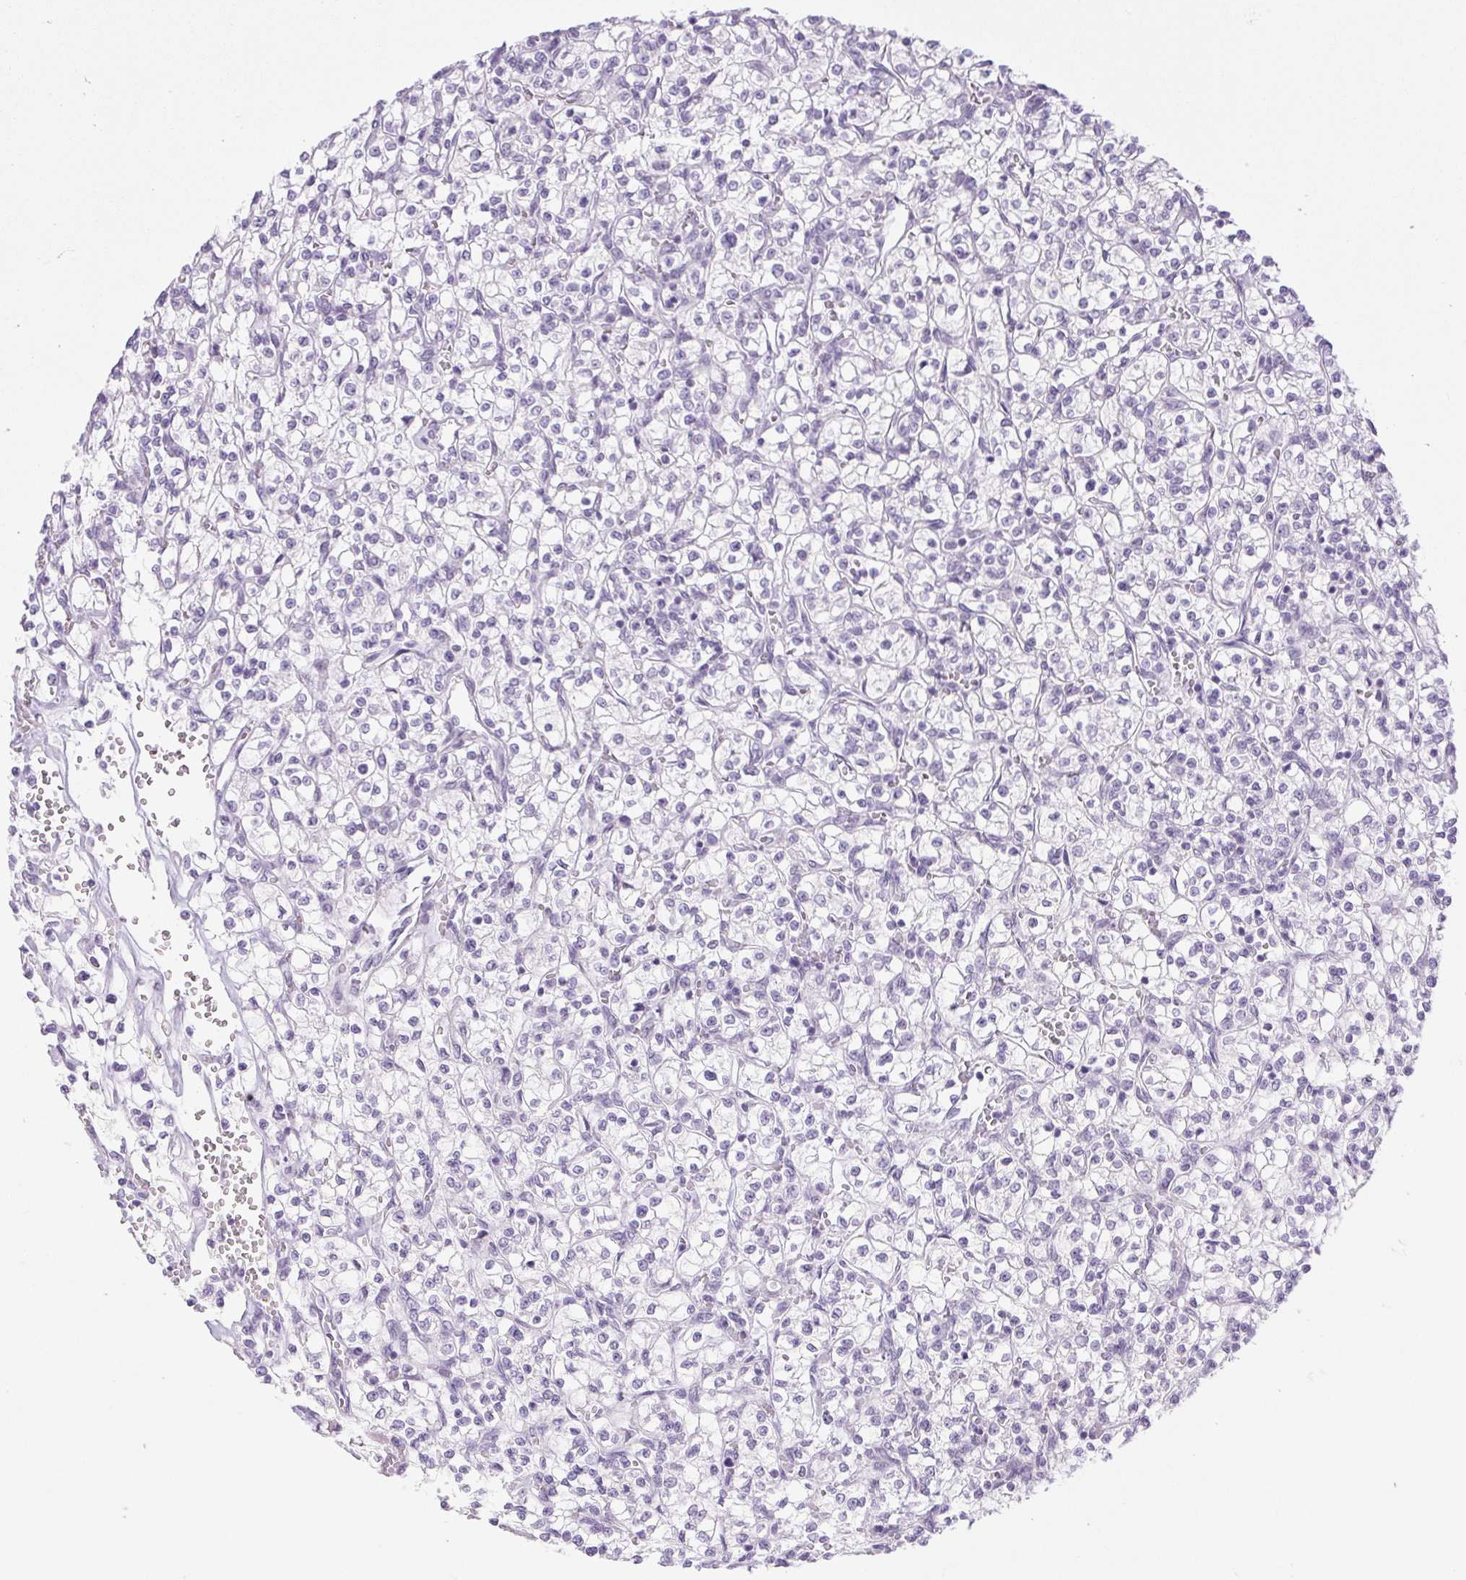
{"staining": {"intensity": "negative", "quantity": "none", "location": "none"}, "tissue": "renal cancer", "cell_type": "Tumor cells", "image_type": "cancer", "snomed": [{"axis": "morphology", "description": "Adenocarcinoma, NOS"}, {"axis": "topography", "description": "Kidney"}], "caption": "Immunohistochemistry (IHC) of human adenocarcinoma (renal) shows no staining in tumor cells.", "gene": "BCAS1", "patient": {"sex": "female", "age": 64}}